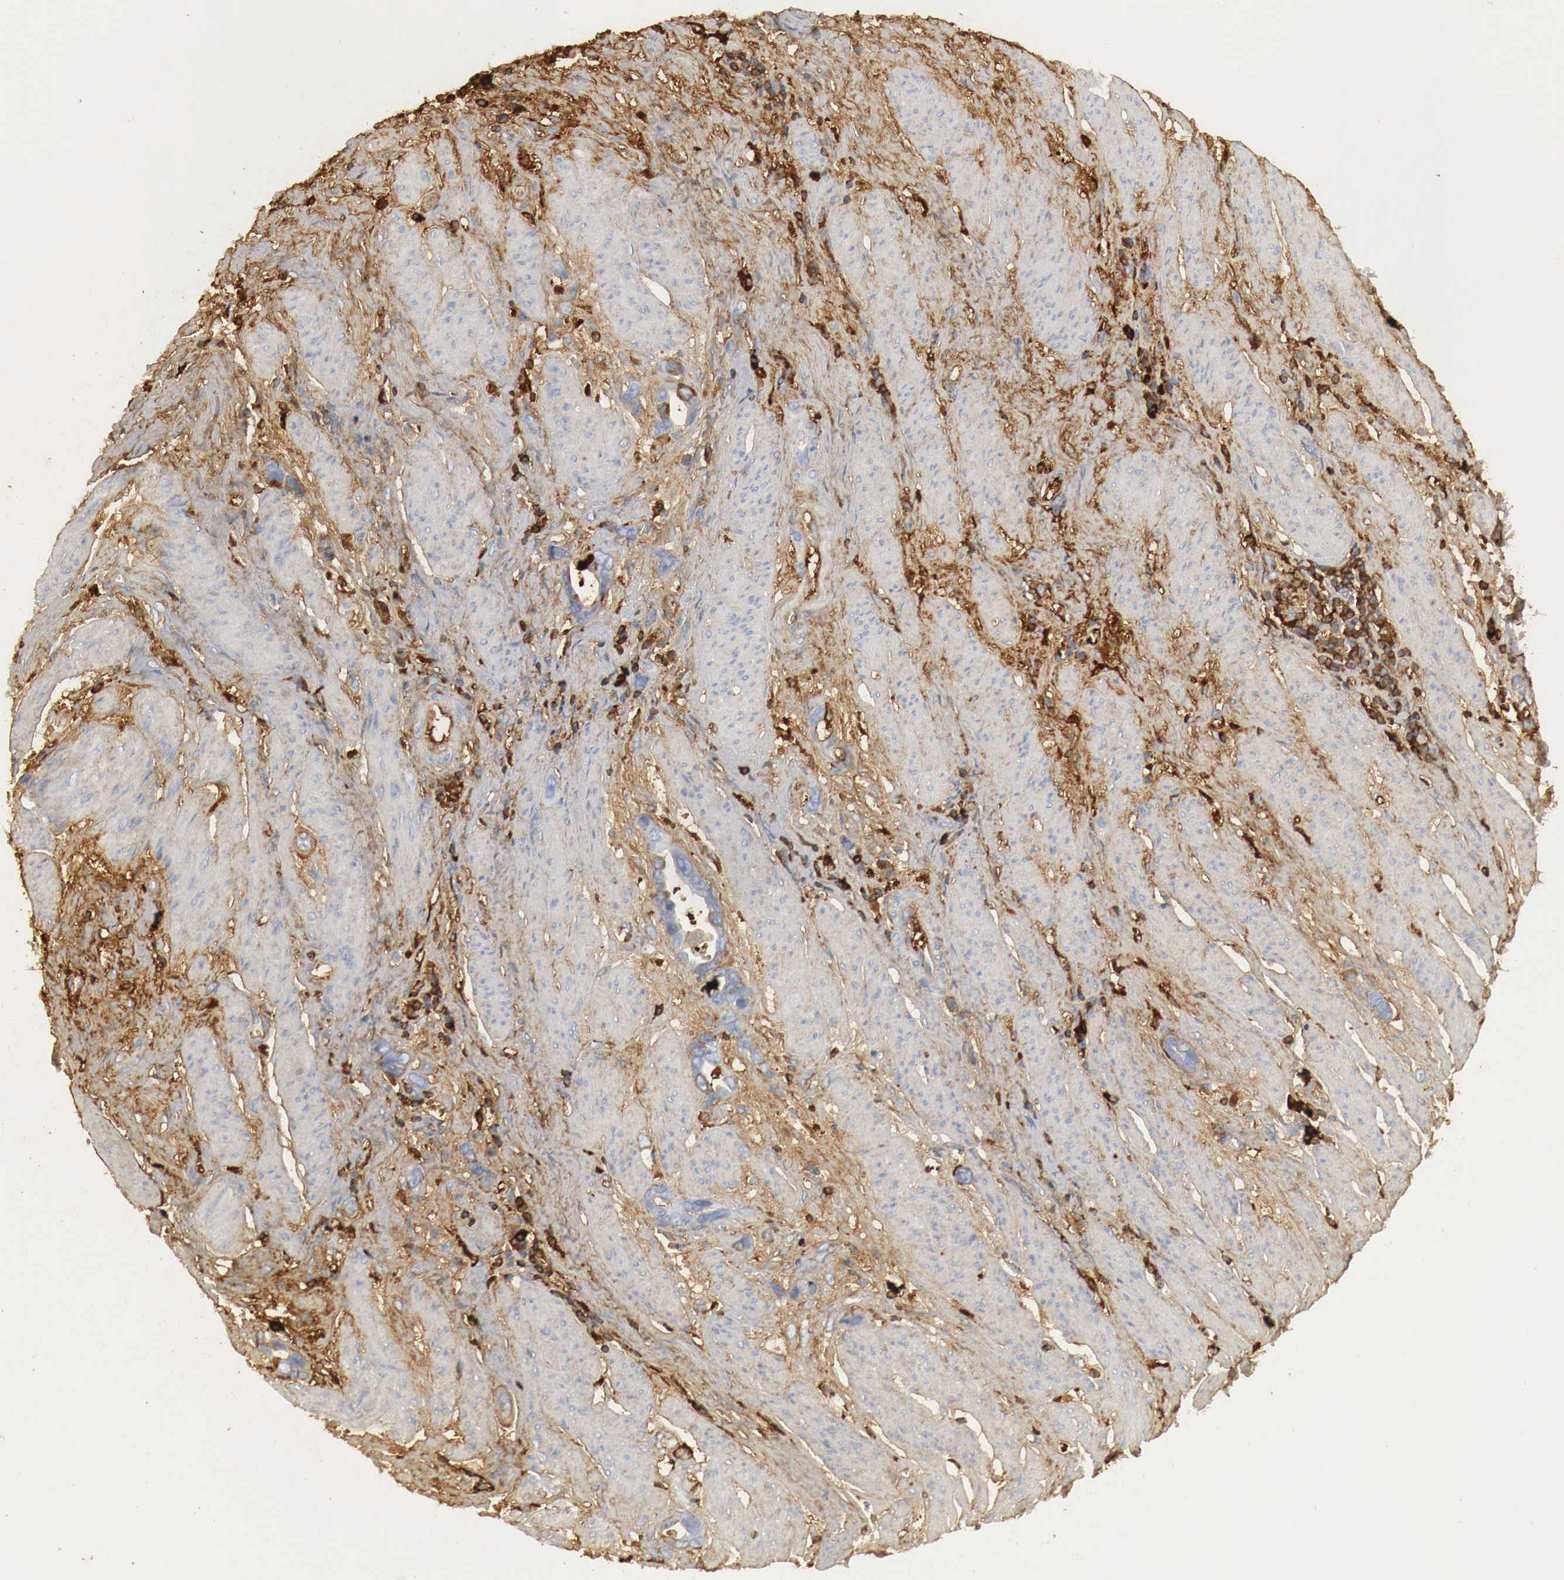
{"staining": {"intensity": "moderate", "quantity": "25%-75%", "location": "cytoplasmic/membranous"}, "tissue": "stomach cancer", "cell_type": "Tumor cells", "image_type": "cancer", "snomed": [{"axis": "morphology", "description": "Adenocarcinoma, NOS"}, {"axis": "topography", "description": "Stomach"}], "caption": "Protein analysis of stomach cancer tissue reveals moderate cytoplasmic/membranous expression in about 25%-75% of tumor cells.", "gene": "IGLC3", "patient": {"sex": "male", "age": 78}}